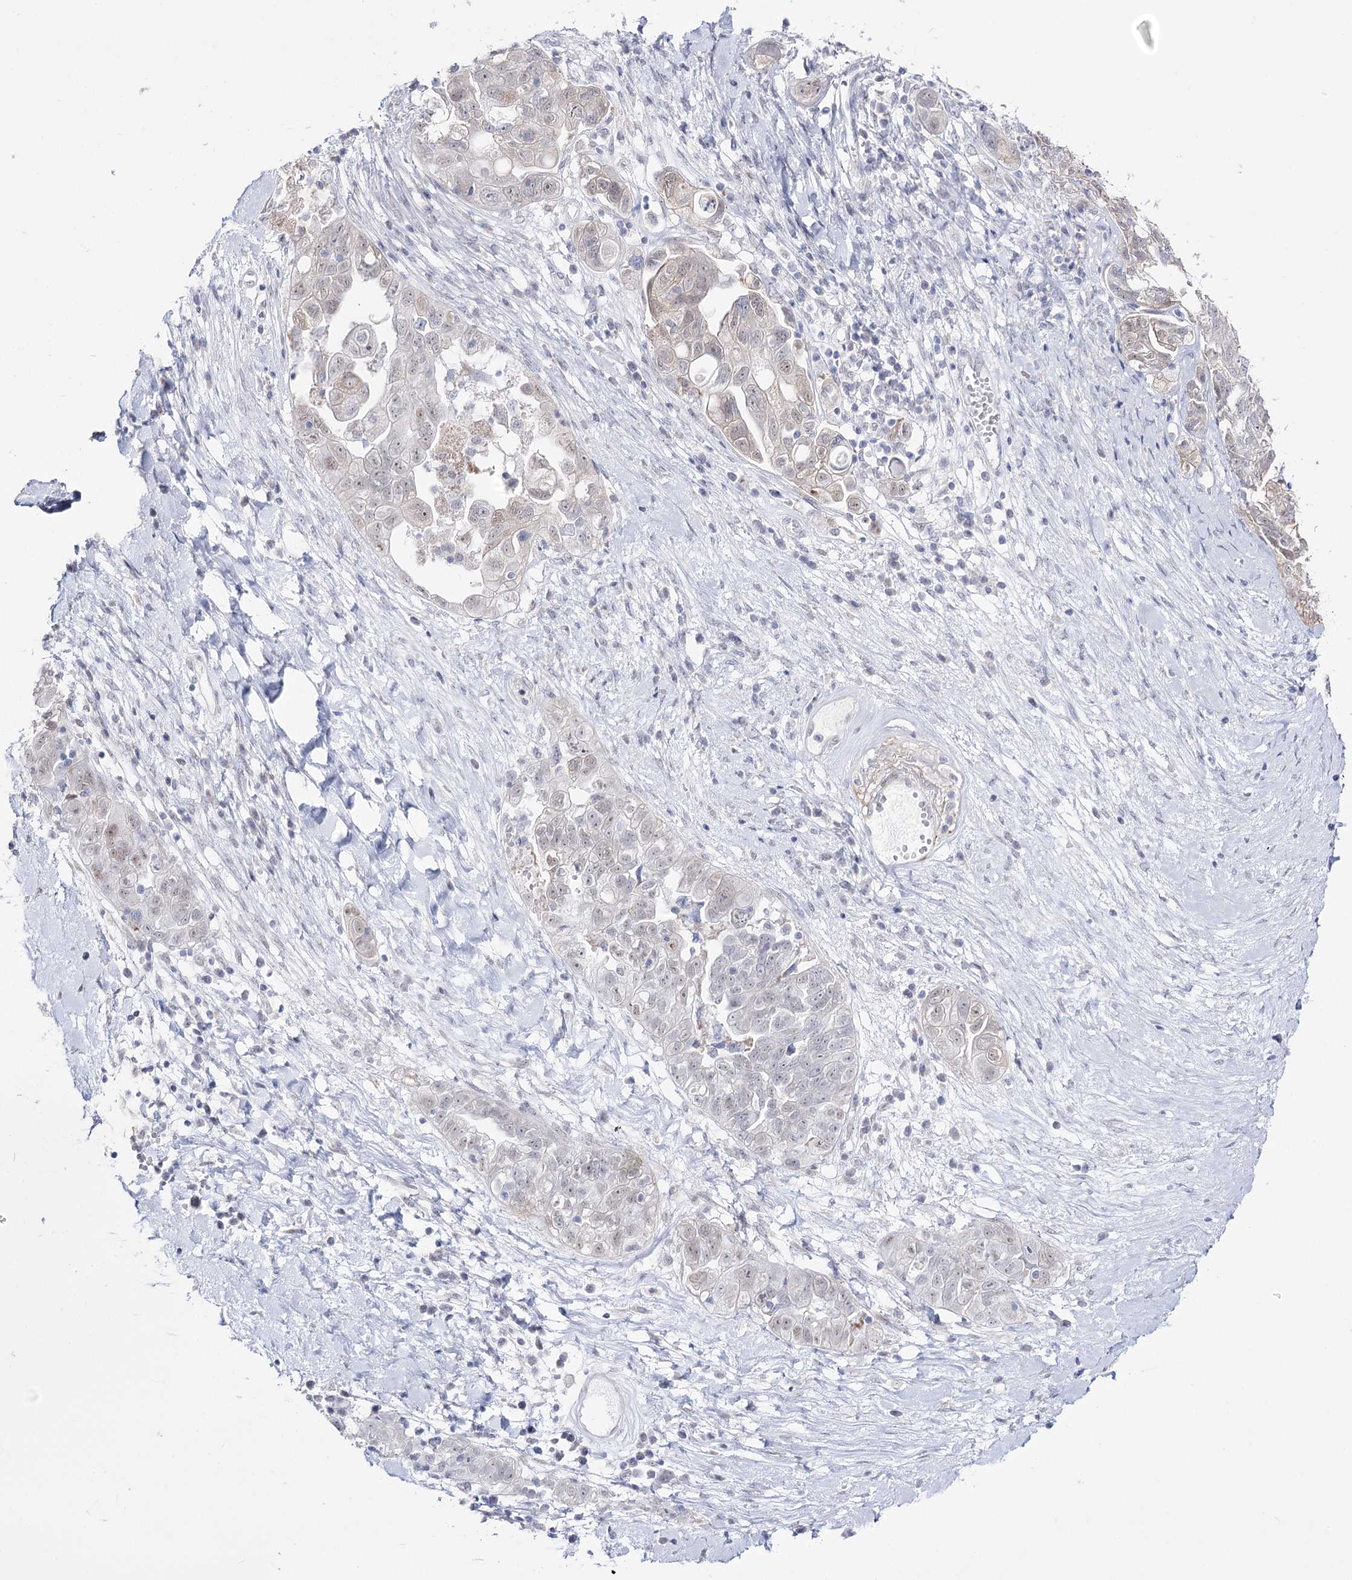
{"staining": {"intensity": "negative", "quantity": "none", "location": "none"}, "tissue": "ovarian cancer", "cell_type": "Tumor cells", "image_type": "cancer", "snomed": [{"axis": "morphology", "description": "Carcinoma, NOS"}, {"axis": "morphology", "description": "Cystadenocarcinoma, serous, NOS"}, {"axis": "topography", "description": "Ovary"}], "caption": "Ovarian carcinoma was stained to show a protein in brown. There is no significant expression in tumor cells. (Immunohistochemistry (ihc), brightfield microscopy, high magnification).", "gene": "RBM15B", "patient": {"sex": "female", "age": 69}}